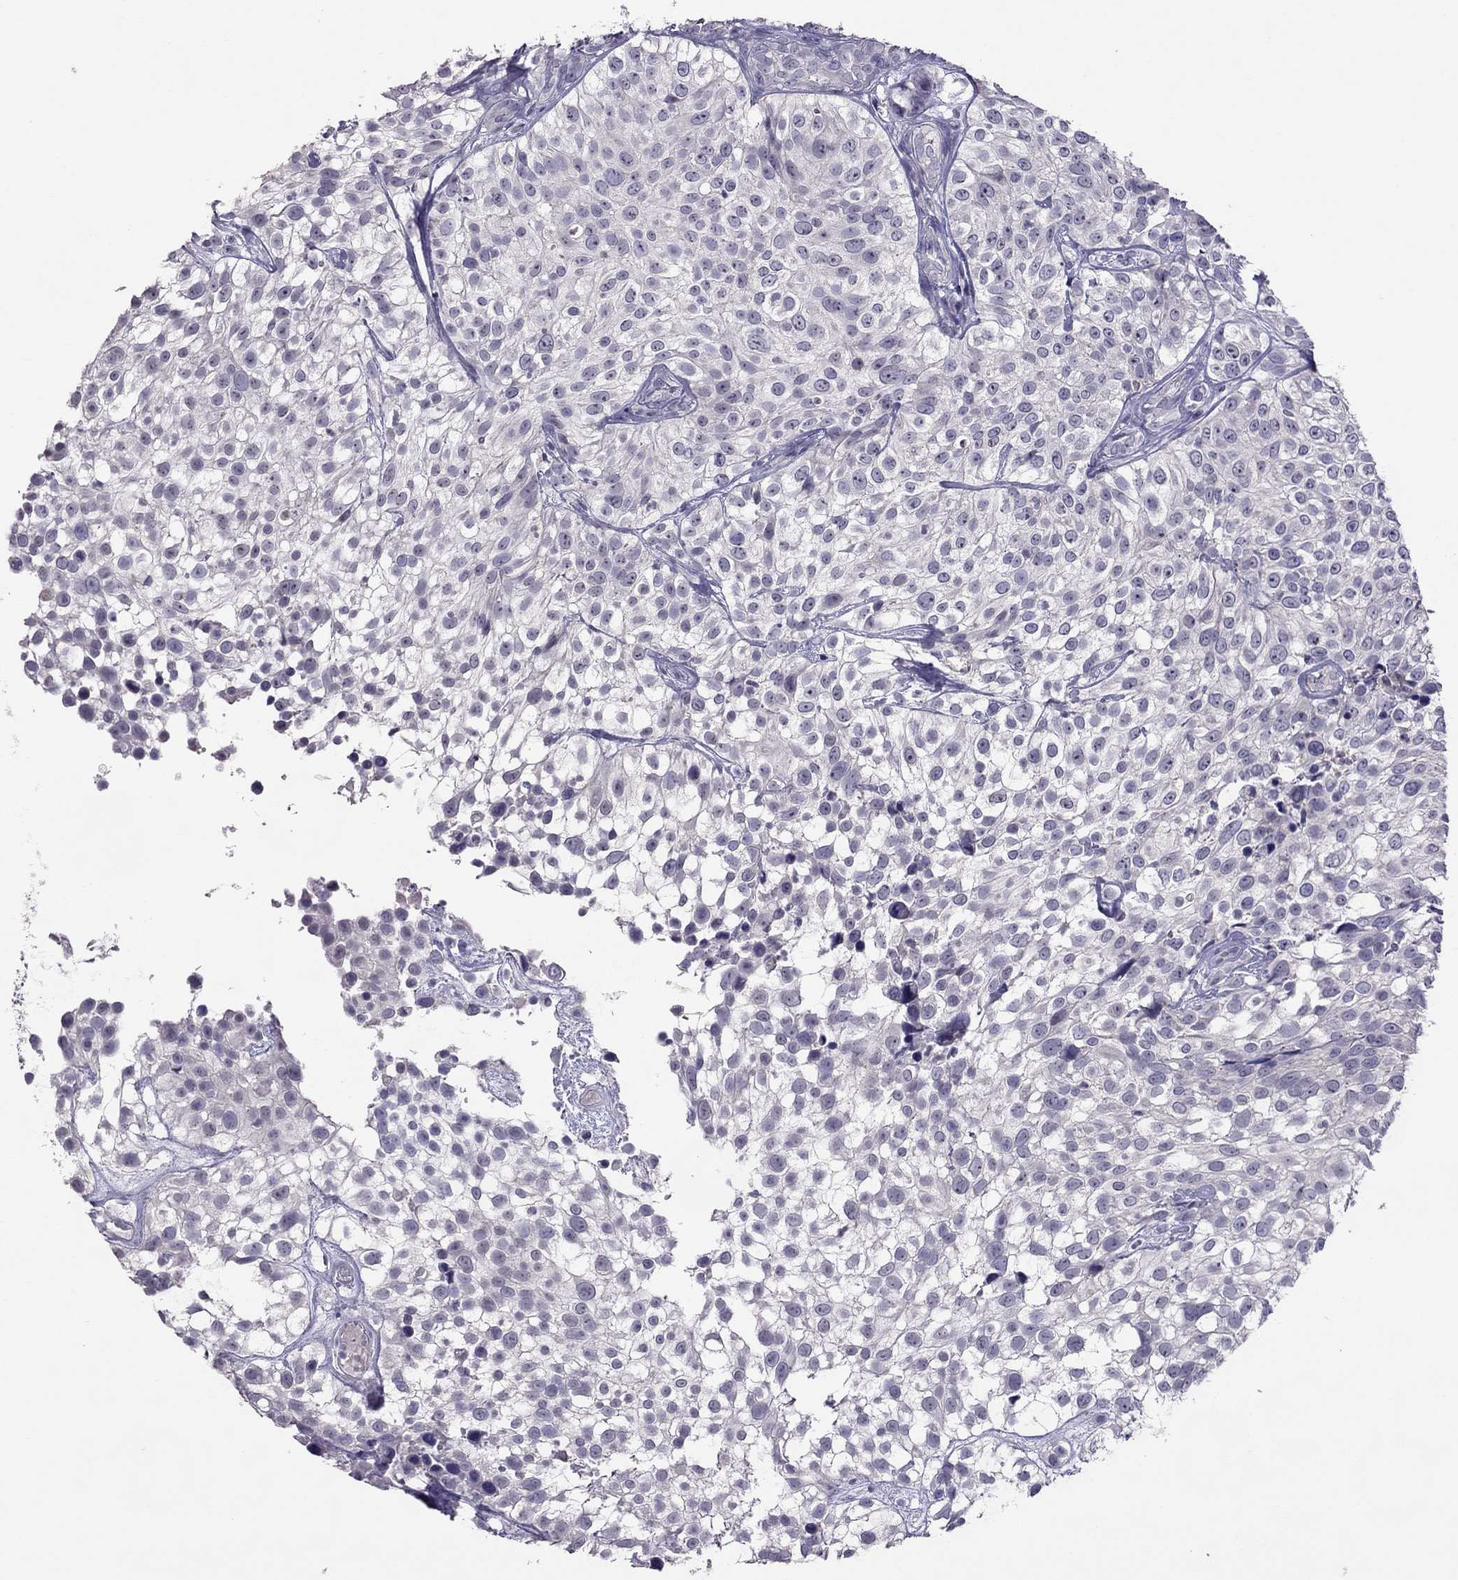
{"staining": {"intensity": "negative", "quantity": "none", "location": "none"}, "tissue": "urothelial cancer", "cell_type": "Tumor cells", "image_type": "cancer", "snomed": [{"axis": "morphology", "description": "Urothelial carcinoma, High grade"}, {"axis": "topography", "description": "Urinary bladder"}], "caption": "The histopathology image exhibits no significant staining in tumor cells of urothelial cancer. (Immunohistochemistry, brightfield microscopy, high magnification).", "gene": "LRRC46", "patient": {"sex": "male", "age": 56}}